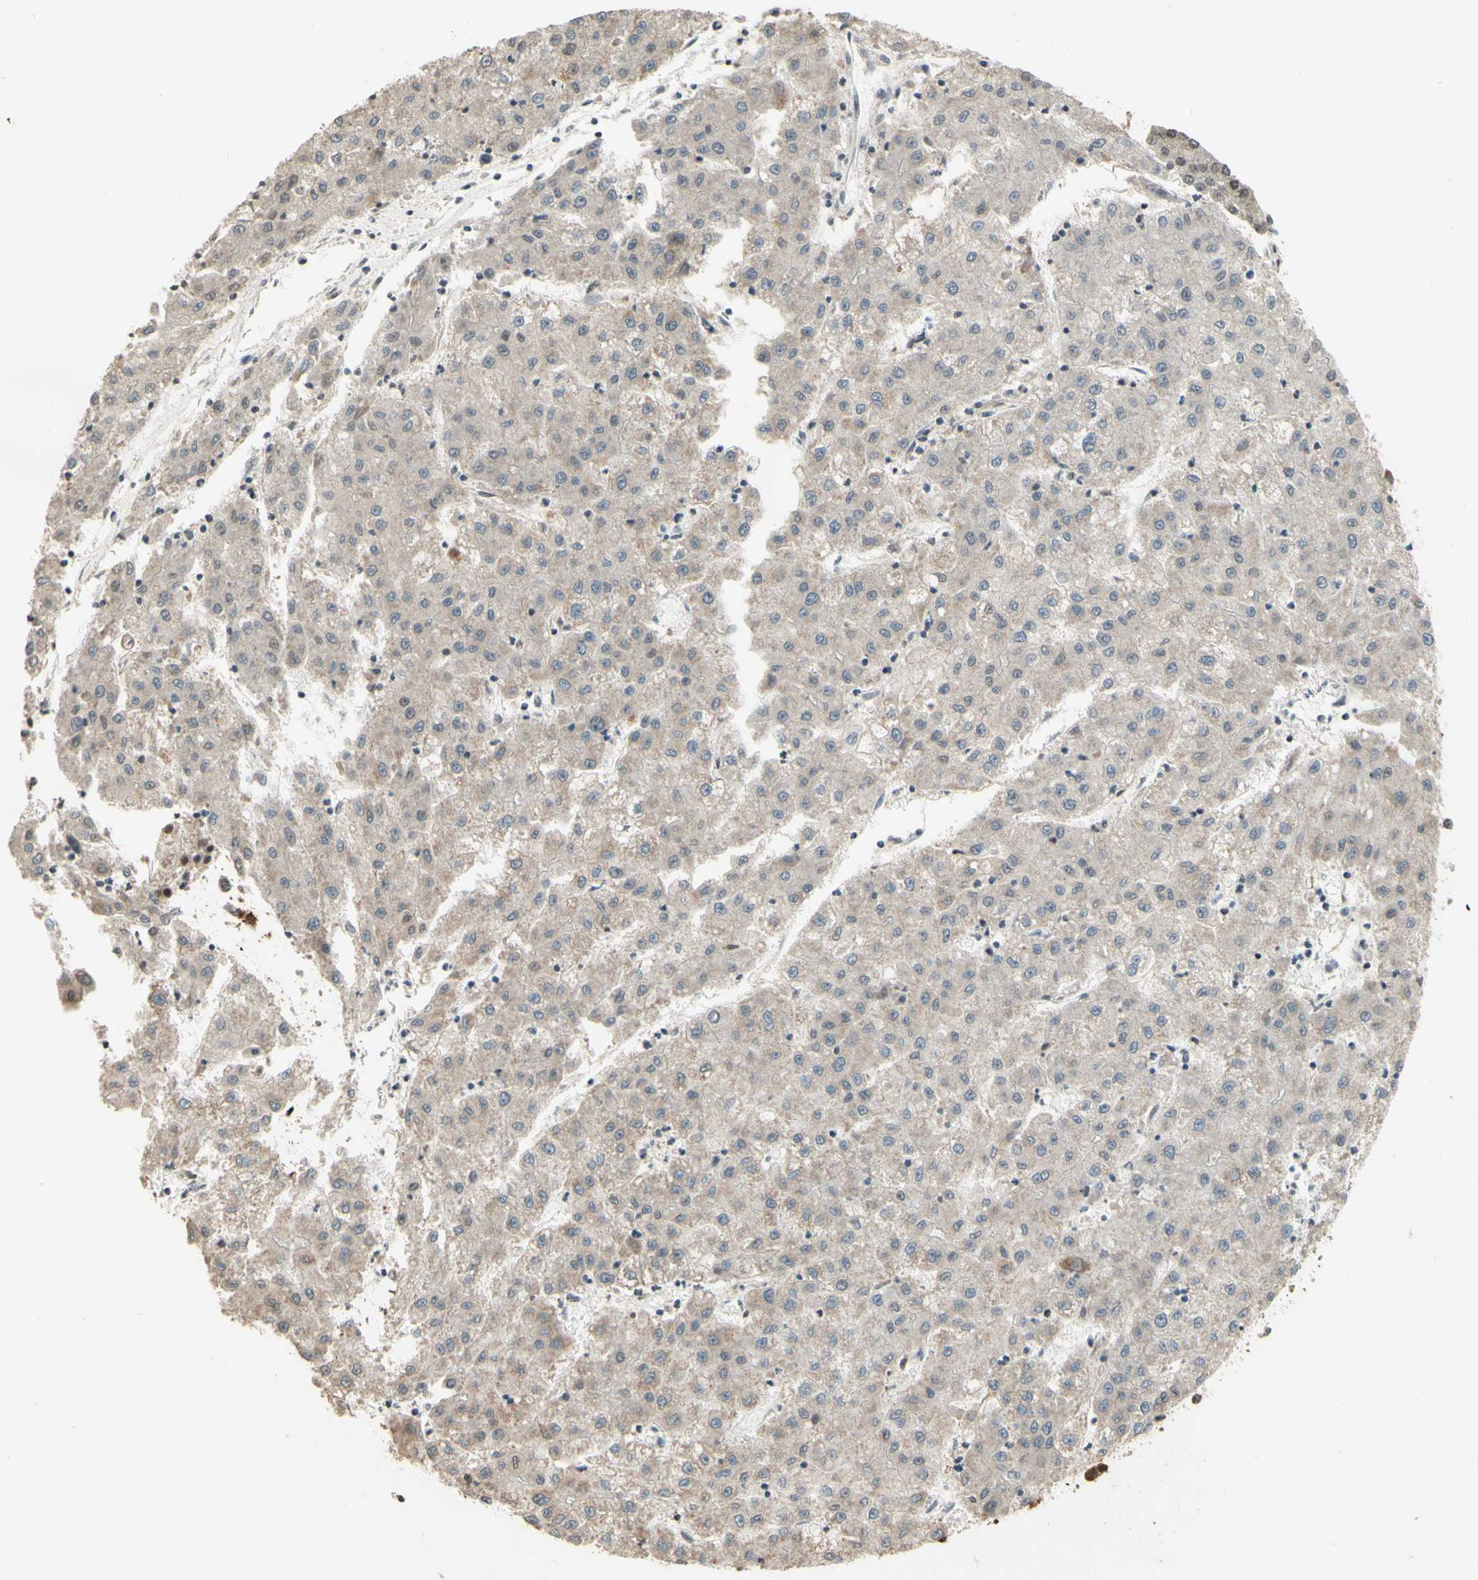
{"staining": {"intensity": "weak", "quantity": ">75%", "location": "cytoplasmic/membranous"}, "tissue": "liver cancer", "cell_type": "Tumor cells", "image_type": "cancer", "snomed": [{"axis": "morphology", "description": "Carcinoma, Hepatocellular, NOS"}, {"axis": "topography", "description": "Liver"}], "caption": "Immunohistochemical staining of human liver cancer (hepatocellular carcinoma) demonstrates low levels of weak cytoplasmic/membranous staining in approximately >75% of tumor cells.", "gene": "NR3C1", "patient": {"sex": "male", "age": 72}}